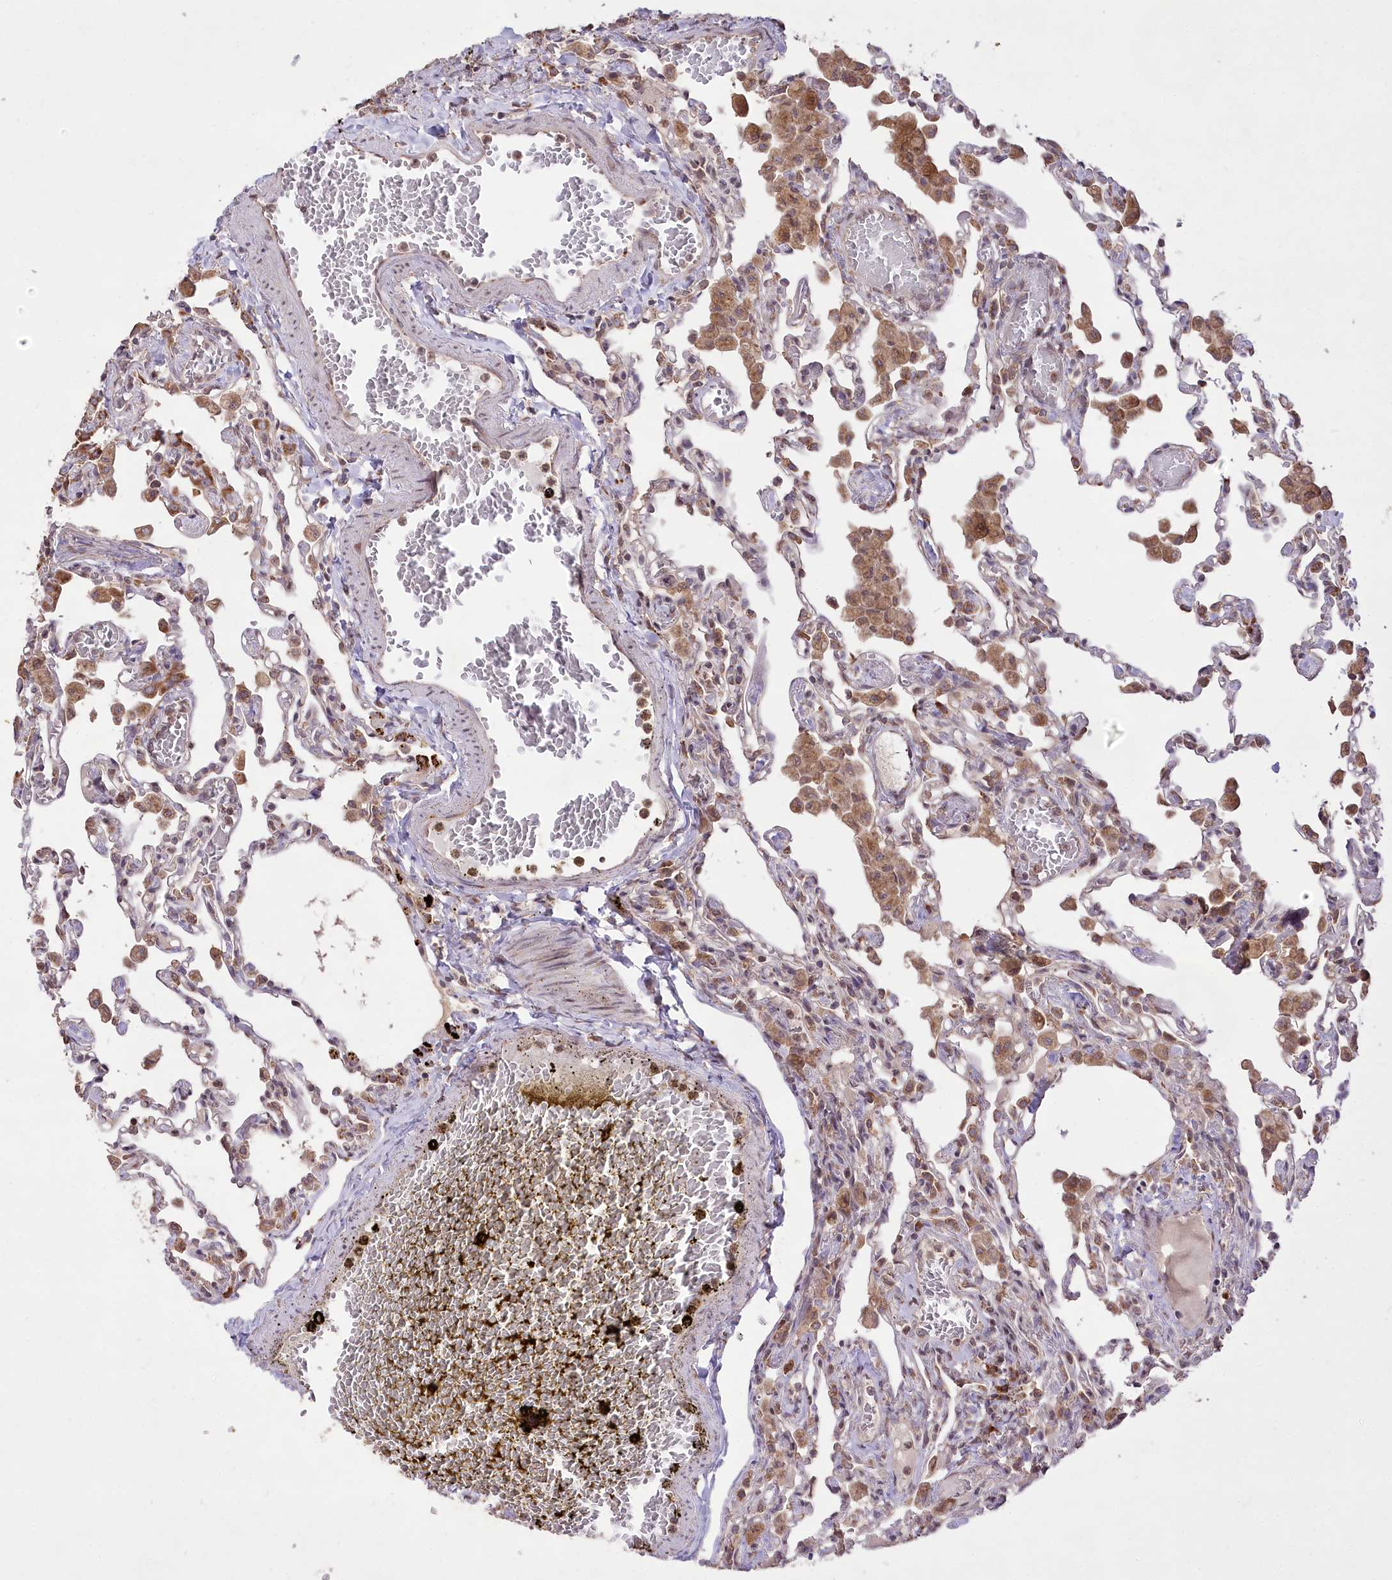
{"staining": {"intensity": "moderate", "quantity": "25%-75%", "location": "cytoplasmic/membranous"}, "tissue": "lung", "cell_type": "Alveolar cells", "image_type": "normal", "snomed": [{"axis": "morphology", "description": "Normal tissue, NOS"}, {"axis": "topography", "description": "Bronchus"}, {"axis": "topography", "description": "Lung"}], "caption": "Protein expression analysis of unremarkable lung displays moderate cytoplasmic/membranous expression in about 25%-75% of alveolar cells. (DAB (3,3'-diaminobenzidine) = brown stain, brightfield microscopy at high magnification).", "gene": "STT3B", "patient": {"sex": "female", "age": 49}}